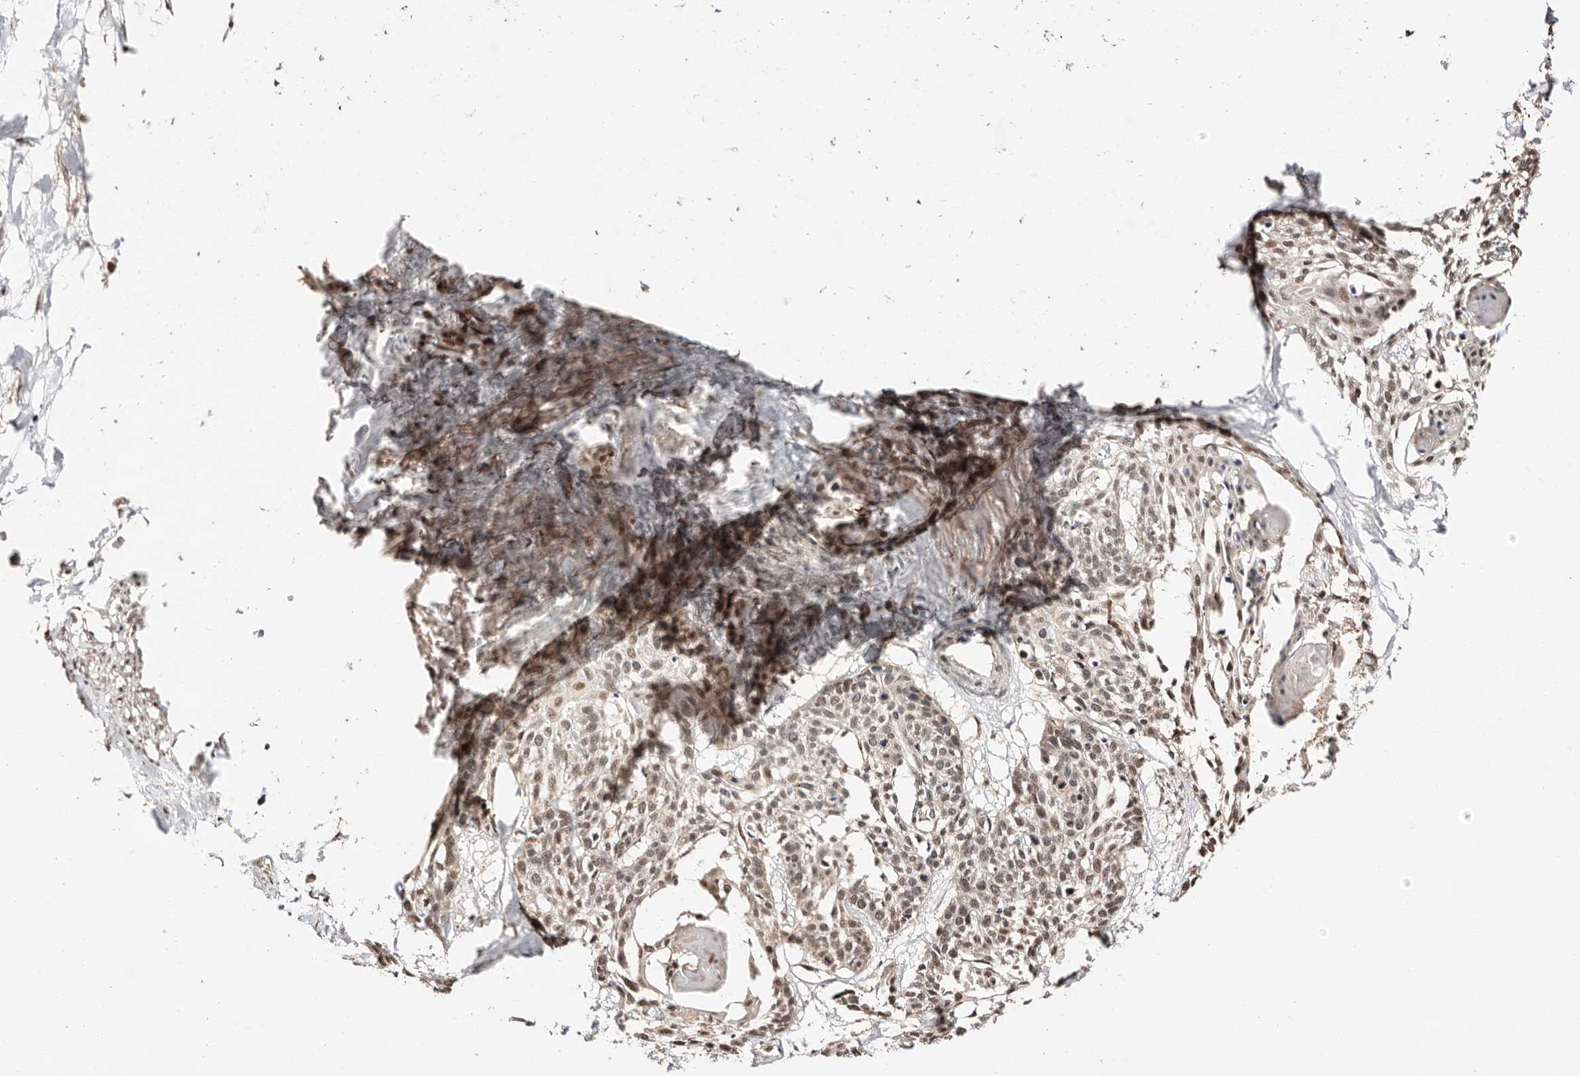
{"staining": {"intensity": "moderate", "quantity": ">75%", "location": "nuclear"}, "tissue": "cervical cancer", "cell_type": "Tumor cells", "image_type": "cancer", "snomed": [{"axis": "morphology", "description": "Squamous cell carcinoma, NOS"}, {"axis": "topography", "description": "Cervix"}], "caption": "Protein analysis of cervical cancer (squamous cell carcinoma) tissue reveals moderate nuclear staining in approximately >75% of tumor cells. The protein of interest is stained brown, and the nuclei are stained in blue (DAB (3,3'-diaminobenzidine) IHC with brightfield microscopy, high magnification).", "gene": "CTNNBL1", "patient": {"sex": "female", "age": 57}}